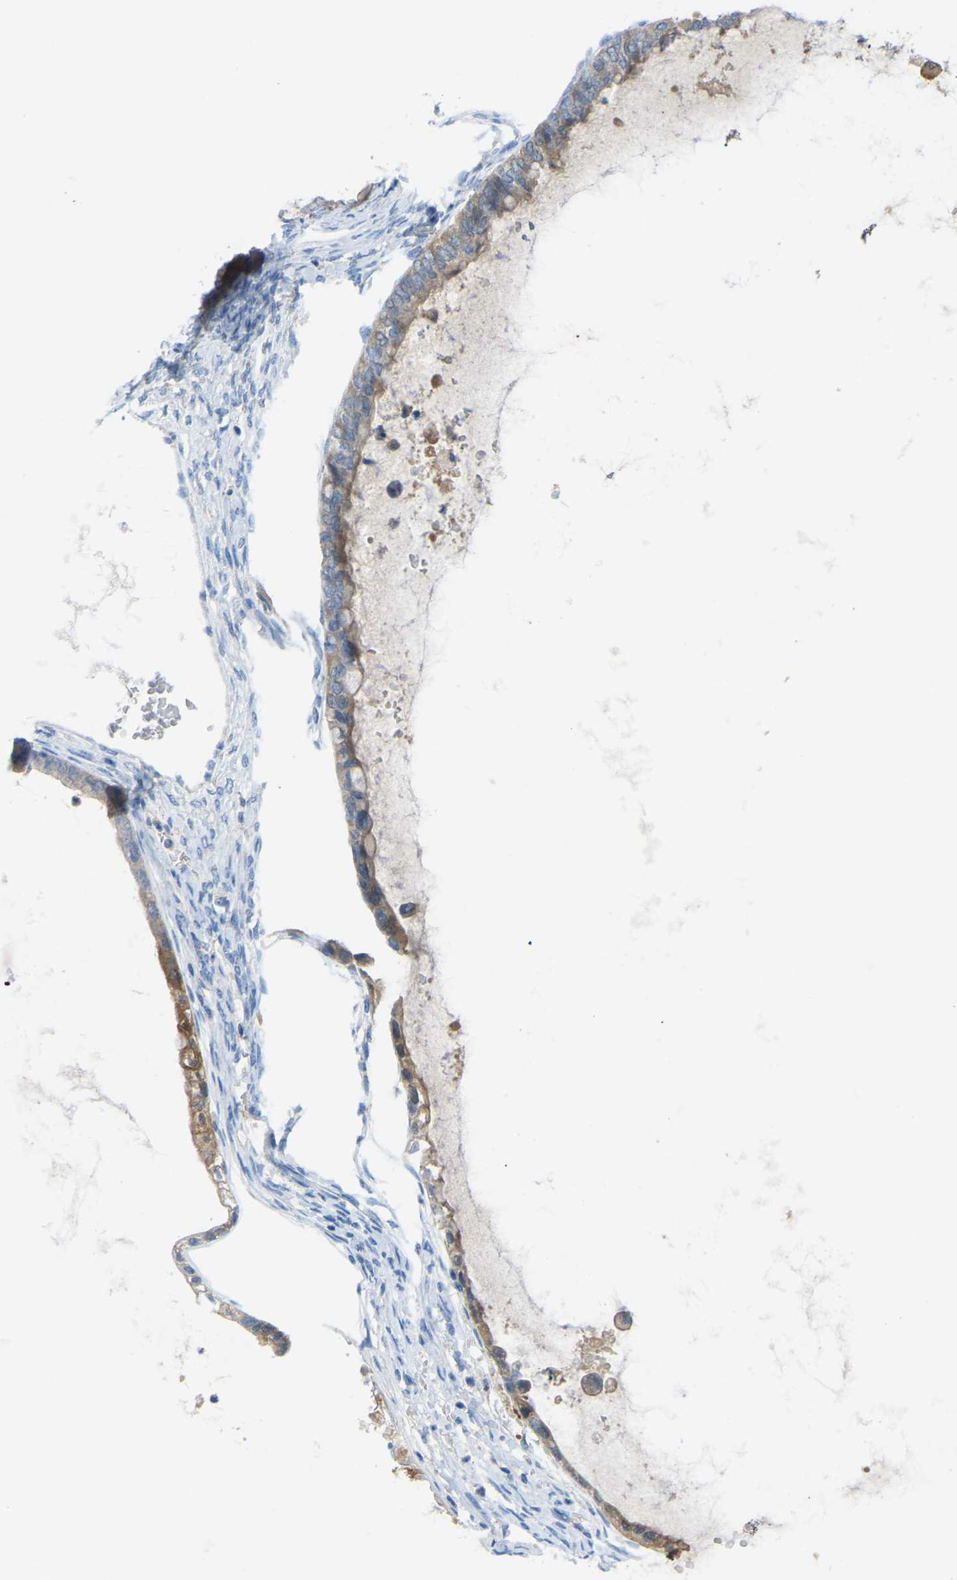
{"staining": {"intensity": "moderate", "quantity": ">75%", "location": "cytoplasmic/membranous"}, "tissue": "ovarian cancer", "cell_type": "Tumor cells", "image_type": "cancer", "snomed": [{"axis": "morphology", "description": "Cystadenocarcinoma, mucinous, NOS"}, {"axis": "topography", "description": "Ovary"}], "caption": "A brown stain labels moderate cytoplasmic/membranous expression of a protein in human mucinous cystadenocarcinoma (ovarian) tumor cells.", "gene": "SERPINB5", "patient": {"sex": "female", "age": 80}}